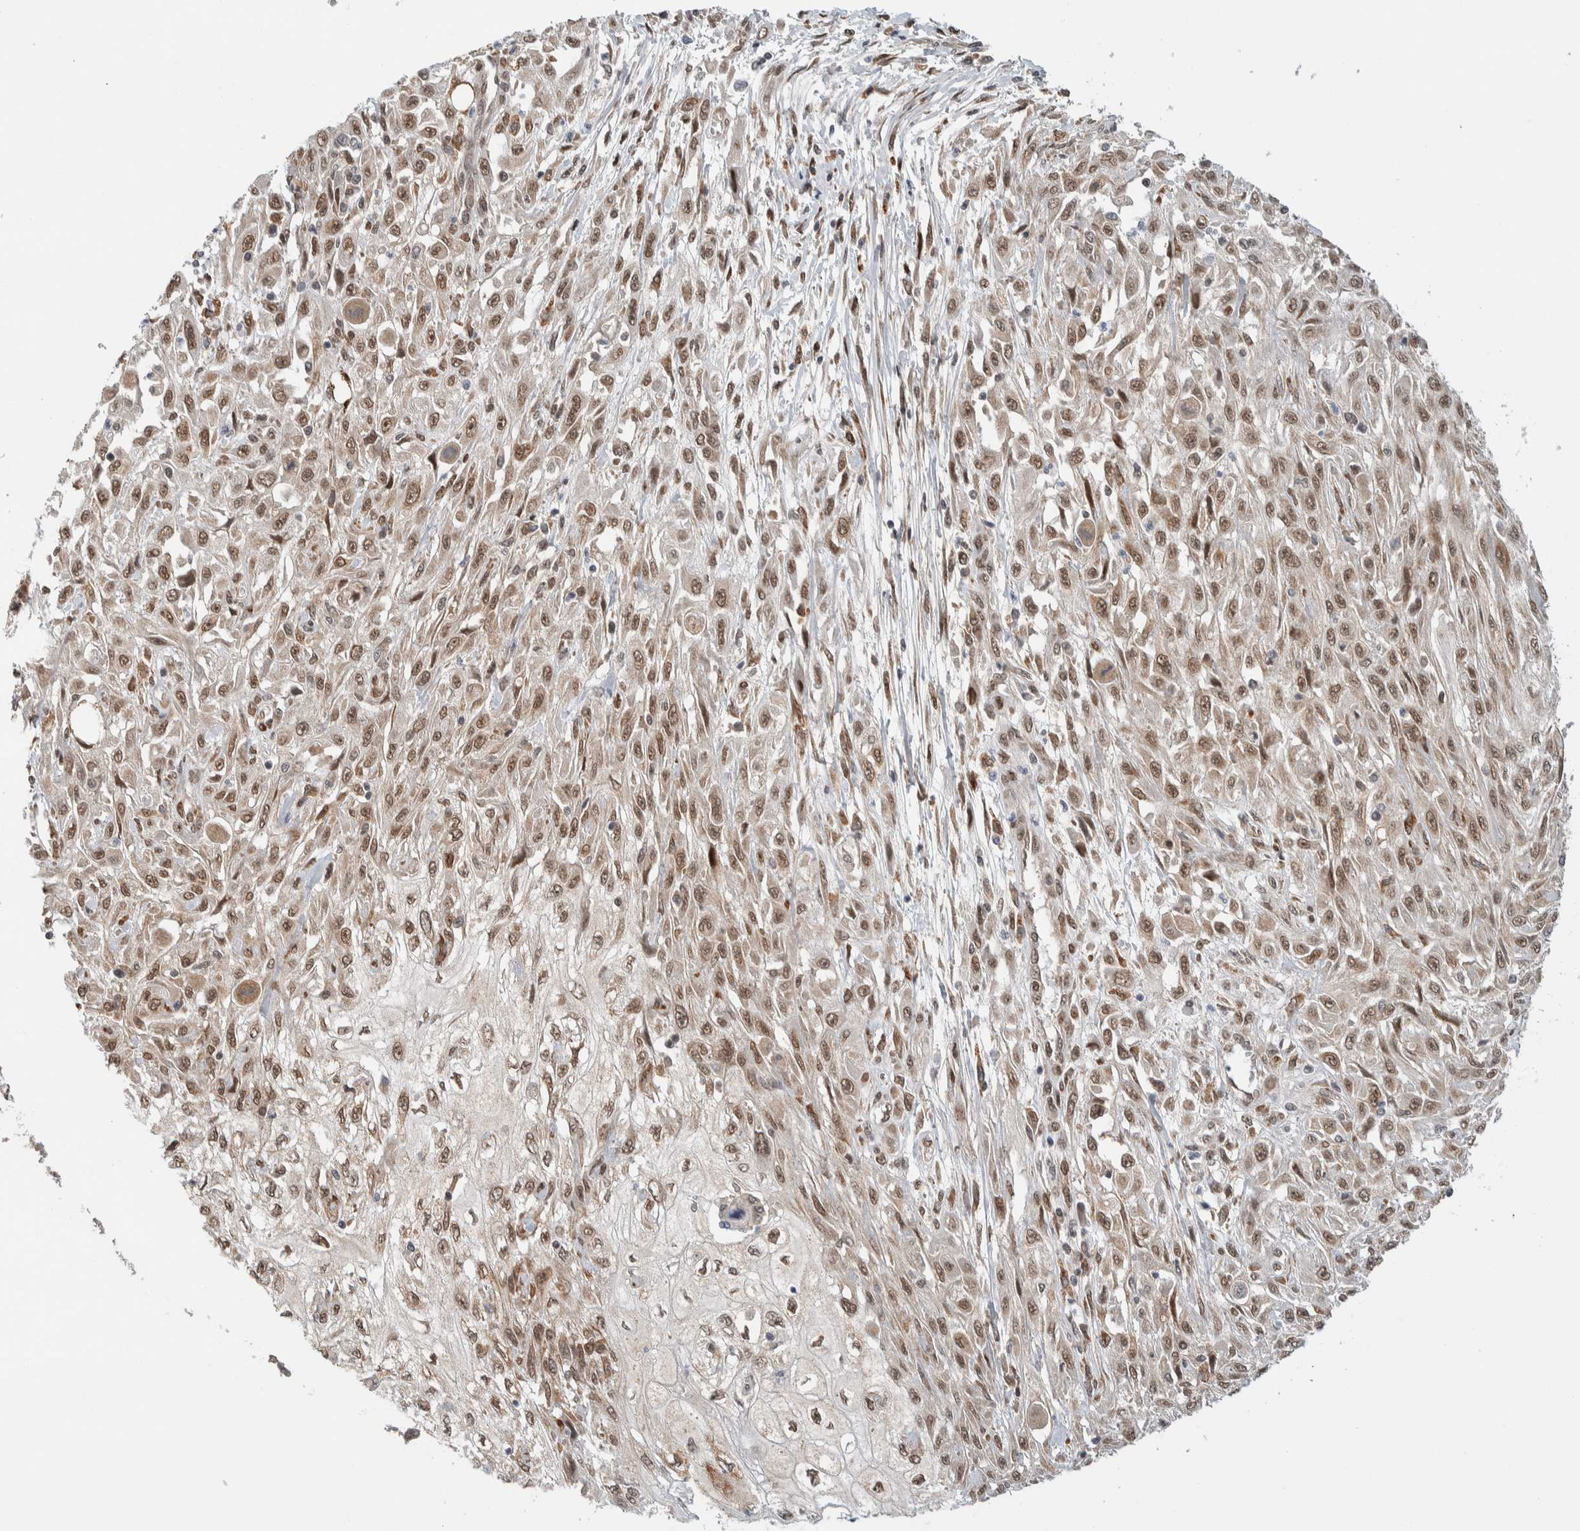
{"staining": {"intensity": "weak", "quantity": ">75%", "location": "nuclear"}, "tissue": "skin cancer", "cell_type": "Tumor cells", "image_type": "cancer", "snomed": [{"axis": "morphology", "description": "Squamous cell carcinoma, NOS"}, {"axis": "morphology", "description": "Squamous cell carcinoma, metastatic, NOS"}, {"axis": "topography", "description": "Skin"}, {"axis": "topography", "description": "Lymph node"}], "caption": "Human skin cancer (metastatic squamous cell carcinoma) stained with a brown dye demonstrates weak nuclear positive expression in approximately >75% of tumor cells.", "gene": "TNRC18", "patient": {"sex": "male", "age": 75}}